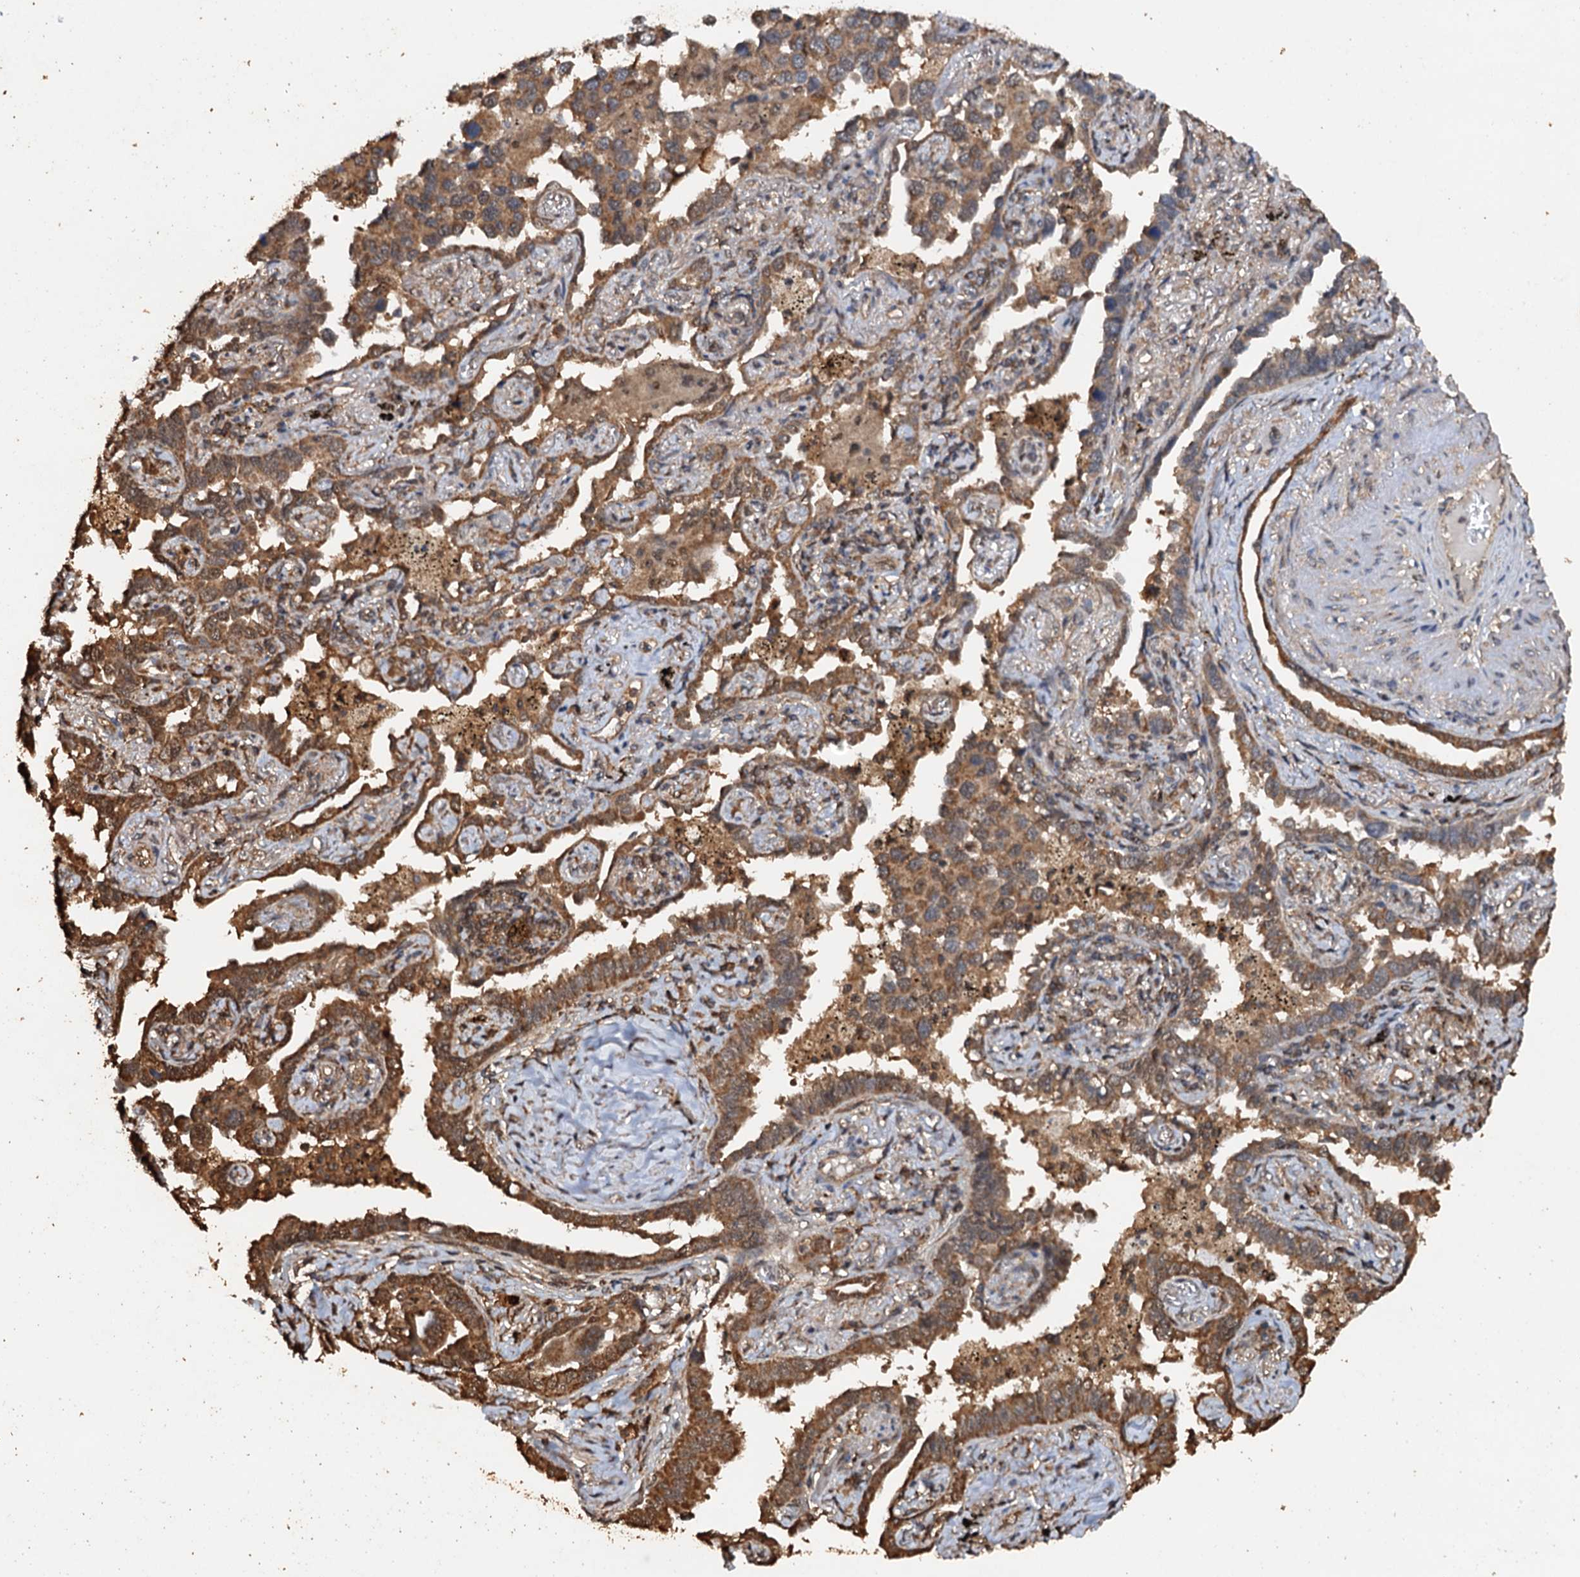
{"staining": {"intensity": "moderate", "quantity": ">75%", "location": "cytoplasmic/membranous"}, "tissue": "lung cancer", "cell_type": "Tumor cells", "image_type": "cancer", "snomed": [{"axis": "morphology", "description": "Adenocarcinoma, NOS"}, {"axis": "topography", "description": "Lung"}], "caption": "An image of lung cancer (adenocarcinoma) stained for a protein shows moderate cytoplasmic/membranous brown staining in tumor cells. The protein is shown in brown color, while the nuclei are stained blue.", "gene": "PSMD9", "patient": {"sex": "male", "age": 67}}